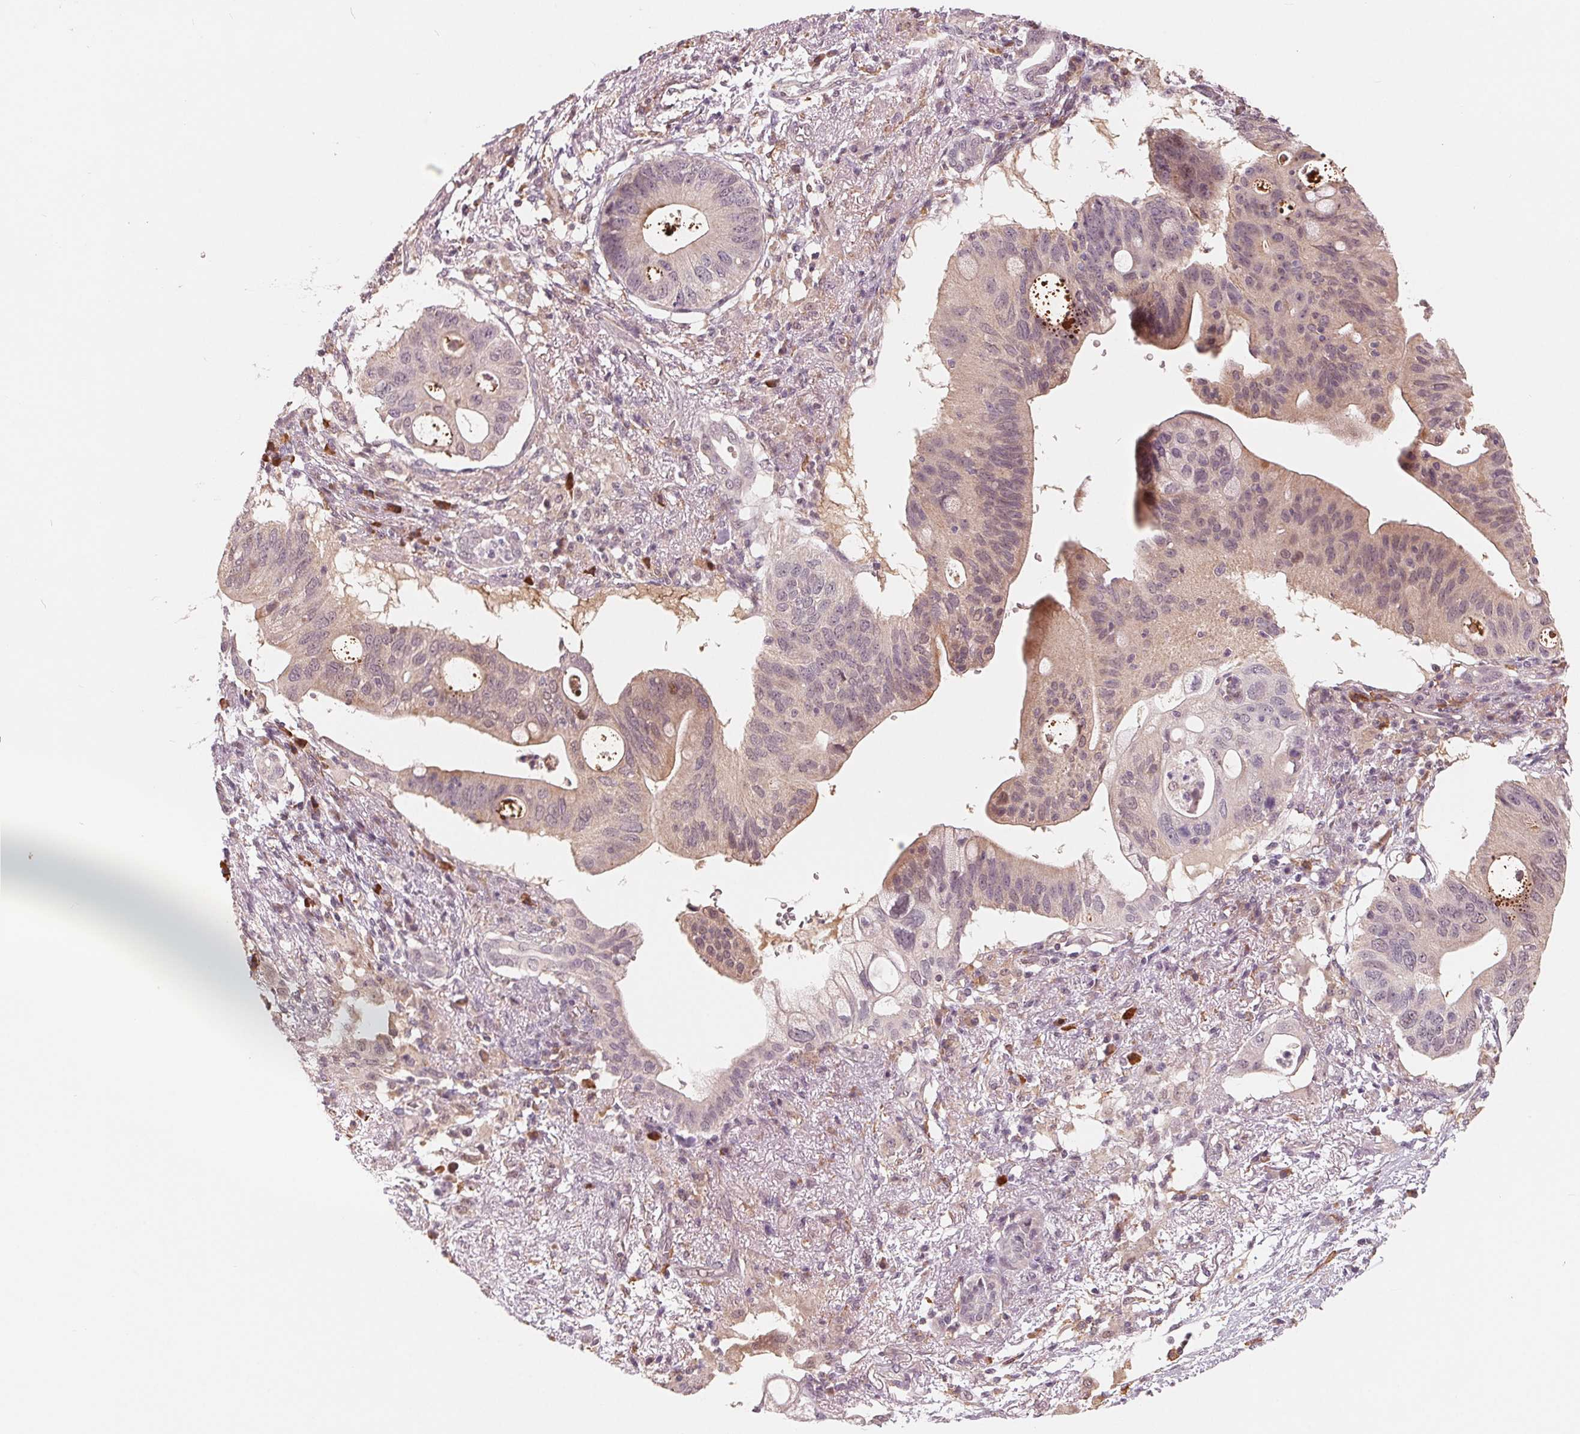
{"staining": {"intensity": "weak", "quantity": "<25%", "location": "cytoplasmic/membranous"}, "tissue": "pancreatic cancer", "cell_type": "Tumor cells", "image_type": "cancer", "snomed": [{"axis": "morphology", "description": "Adenocarcinoma, NOS"}, {"axis": "topography", "description": "Pancreas"}], "caption": "There is no significant staining in tumor cells of pancreatic cancer. (Stains: DAB (3,3'-diaminobenzidine) immunohistochemistry with hematoxylin counter stain, Microscopy: brightfield microscopy at high magnification).", "gene": "IL9R", "patient": {"sex": "female", "age": 72}}